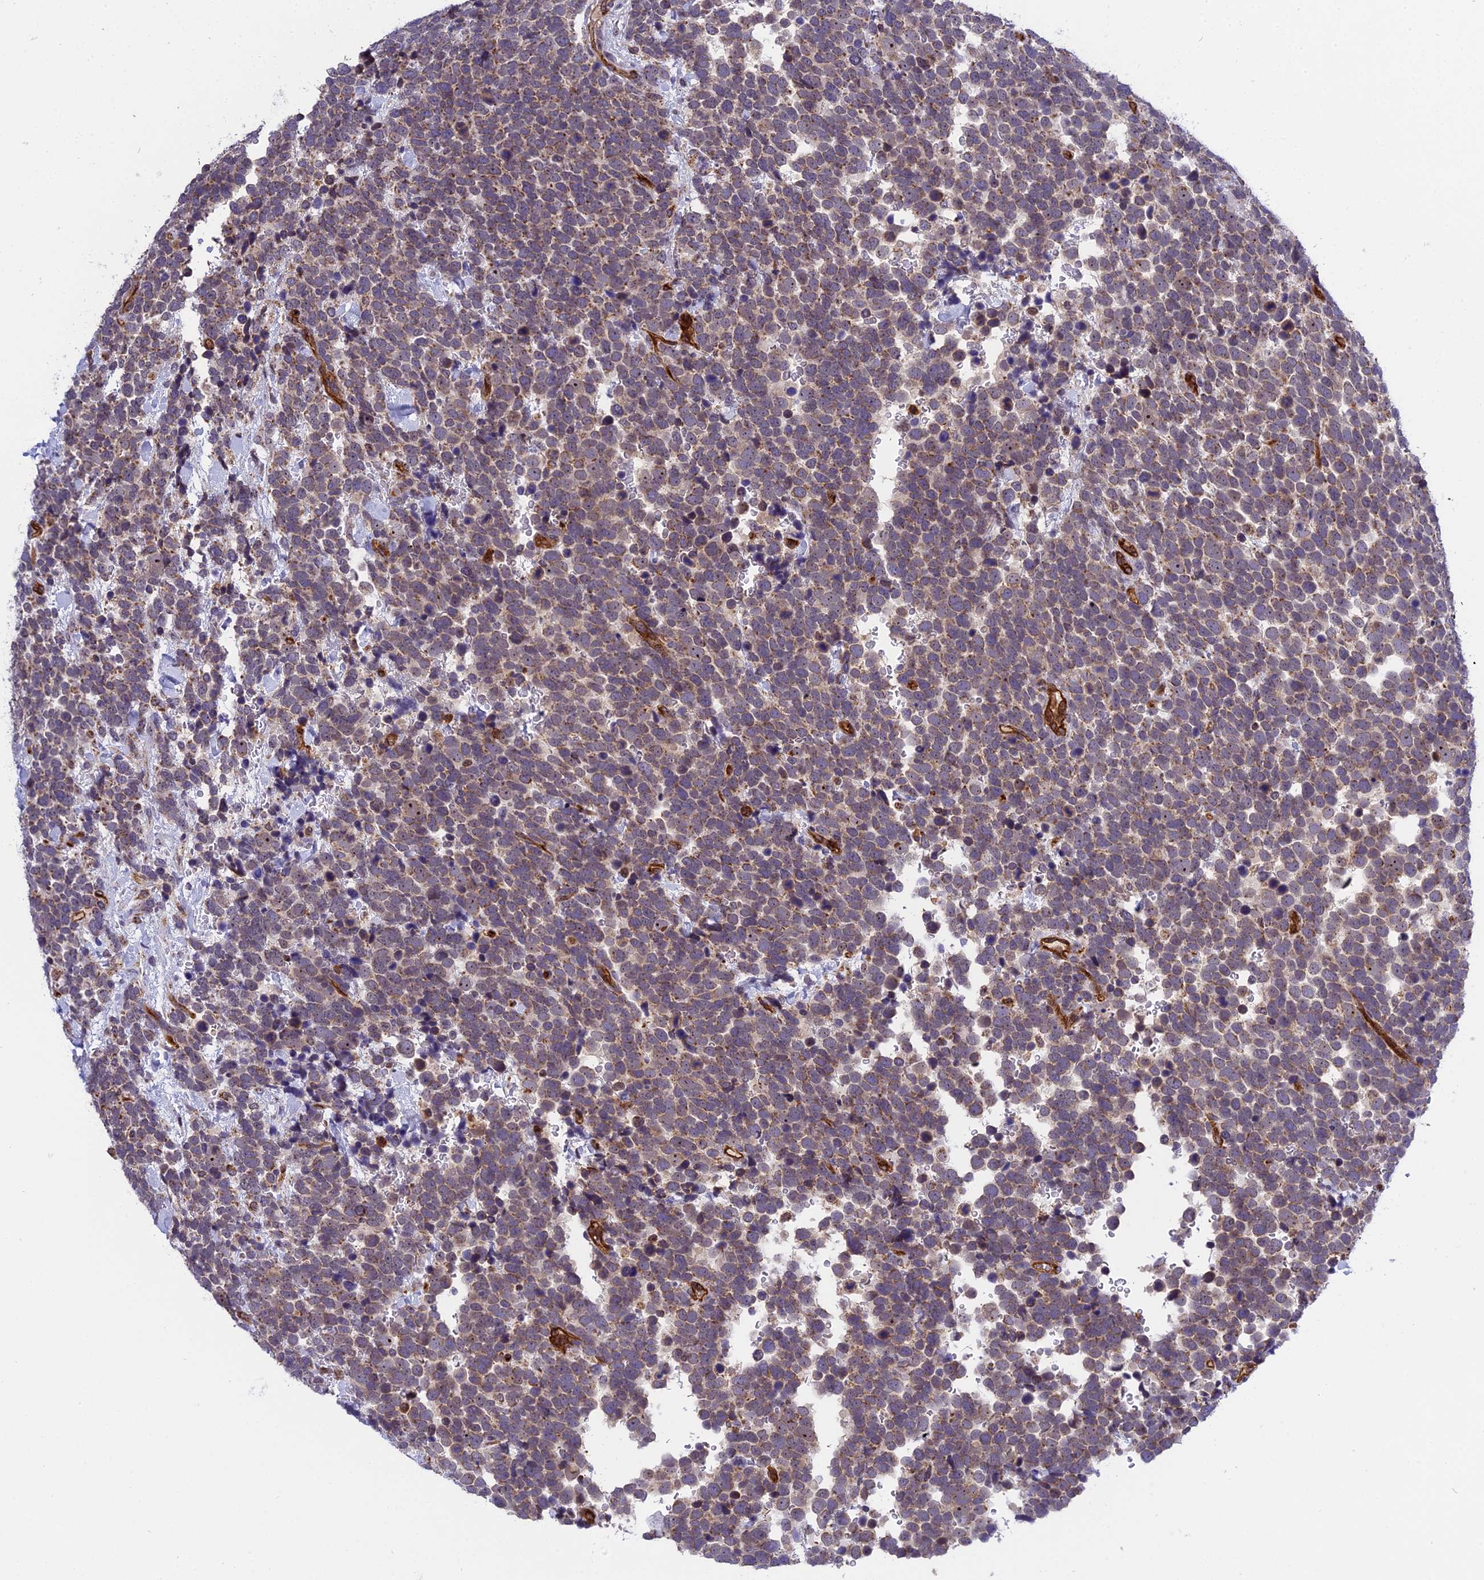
{"staining": {"intensity": "weak", "quantity": ">75%", "location": "cytoplasmic/membranous"}, "tissue": "urothelial cancer", "cell_type": "Tumor cells", "image_type": "cancer", "snomed": [{"axis": "morphology", "description": "Urothelial carcinoma, High grade"}, {"axis": "topography", "description": "Urinary bladder"}], "caption": "Weak cytoplasmic/membranous protein positivity is present in about >75% of tumor cells in high-grade urothelial carcinoma.", "gene": "MPND", "patient": {"sex": "female", "age": 82}}